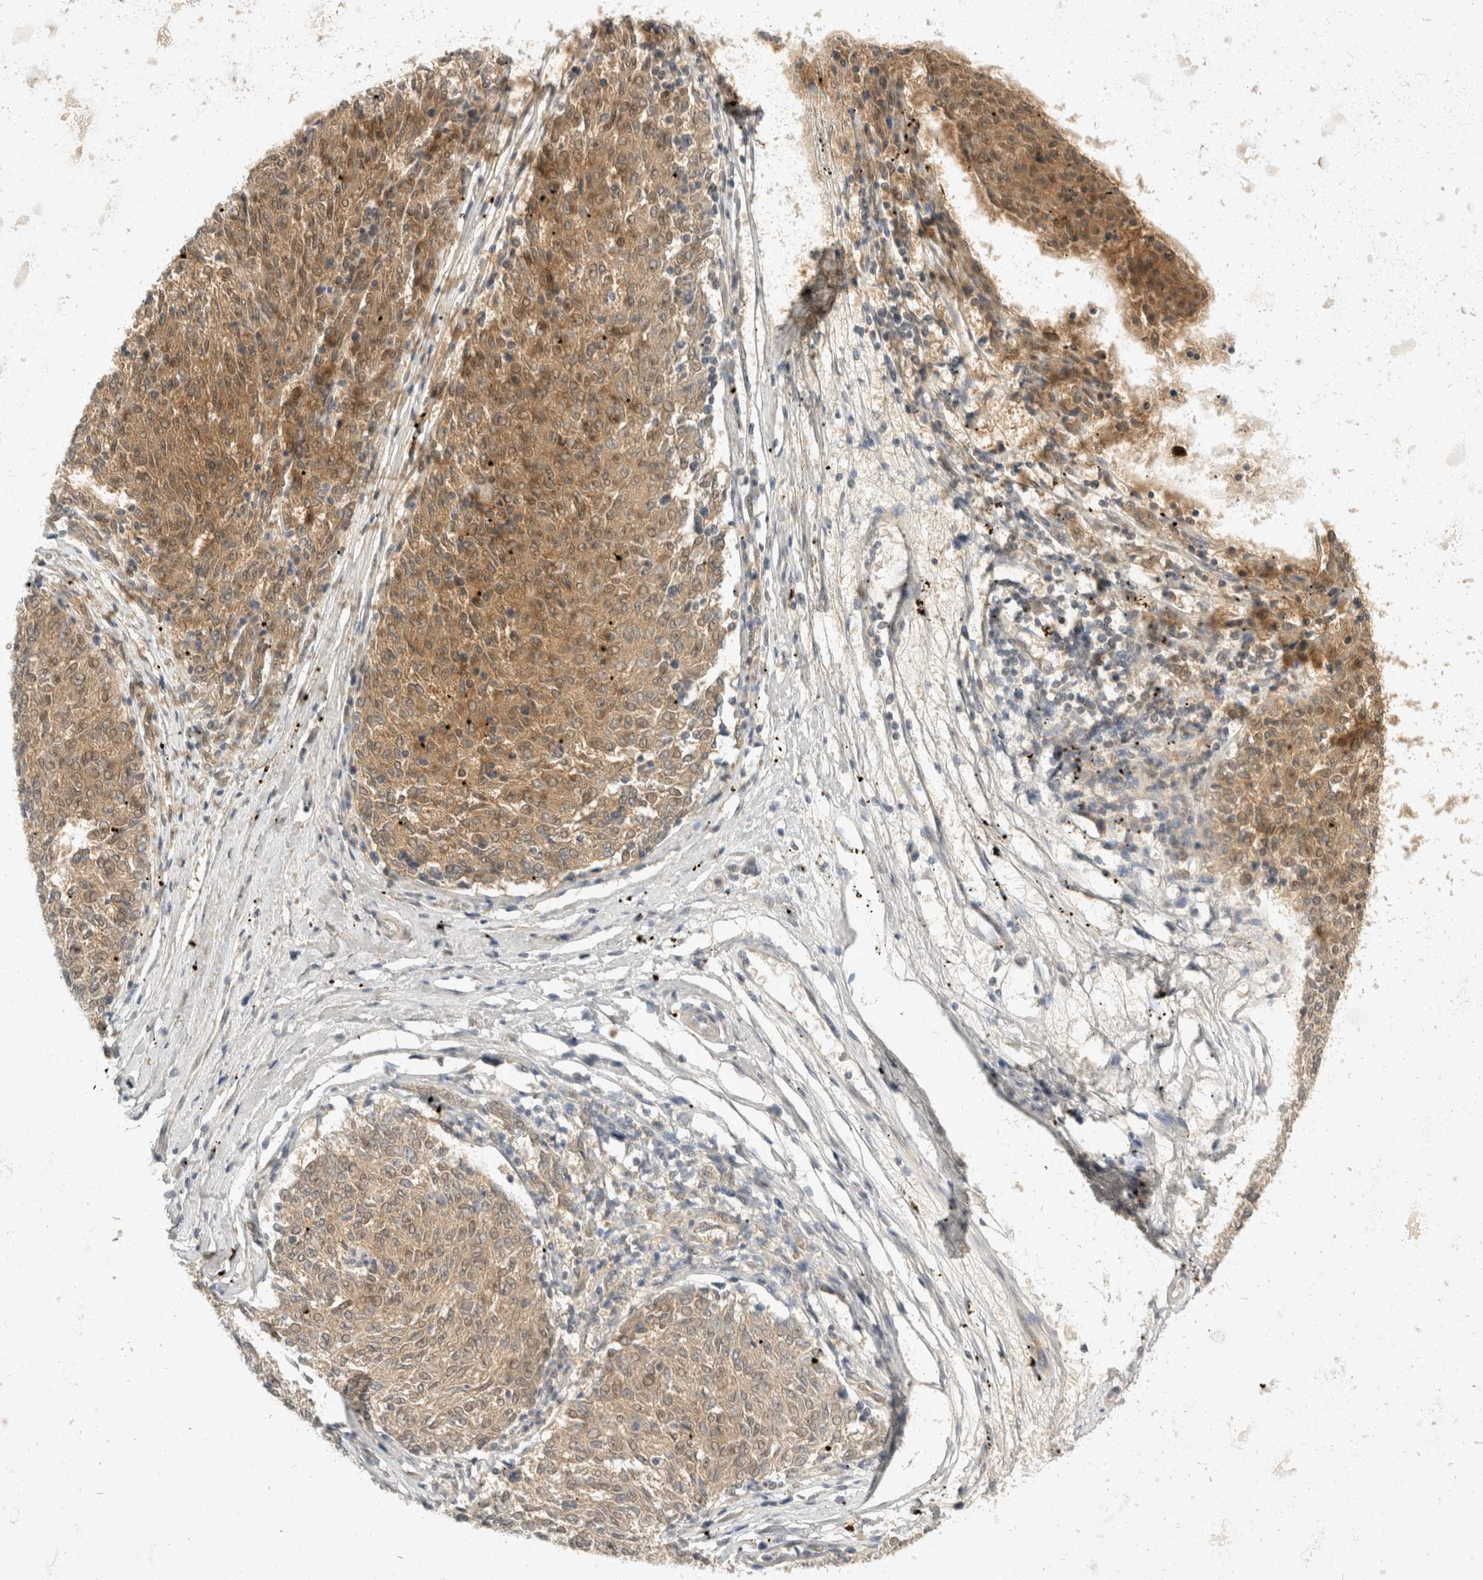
{"staining": {"intensity": "weak", "quantity": ">75%", "location": "cytoplasmic/membranous"}, "tissue": "melanoma", "cell_type": "Tumor cells", "image_type": "cancer", "snomed": [{"axis": "morphology", "description": "Malignant melanoma, NOS"}, {"axis": "topography", "description": "Skin"}], "caption": "Human melanoma stained with a protein marker displays weak staining in tumor cells.", "gene": "TOM1L2", "patient": {"sex": "female", "age": 72}}